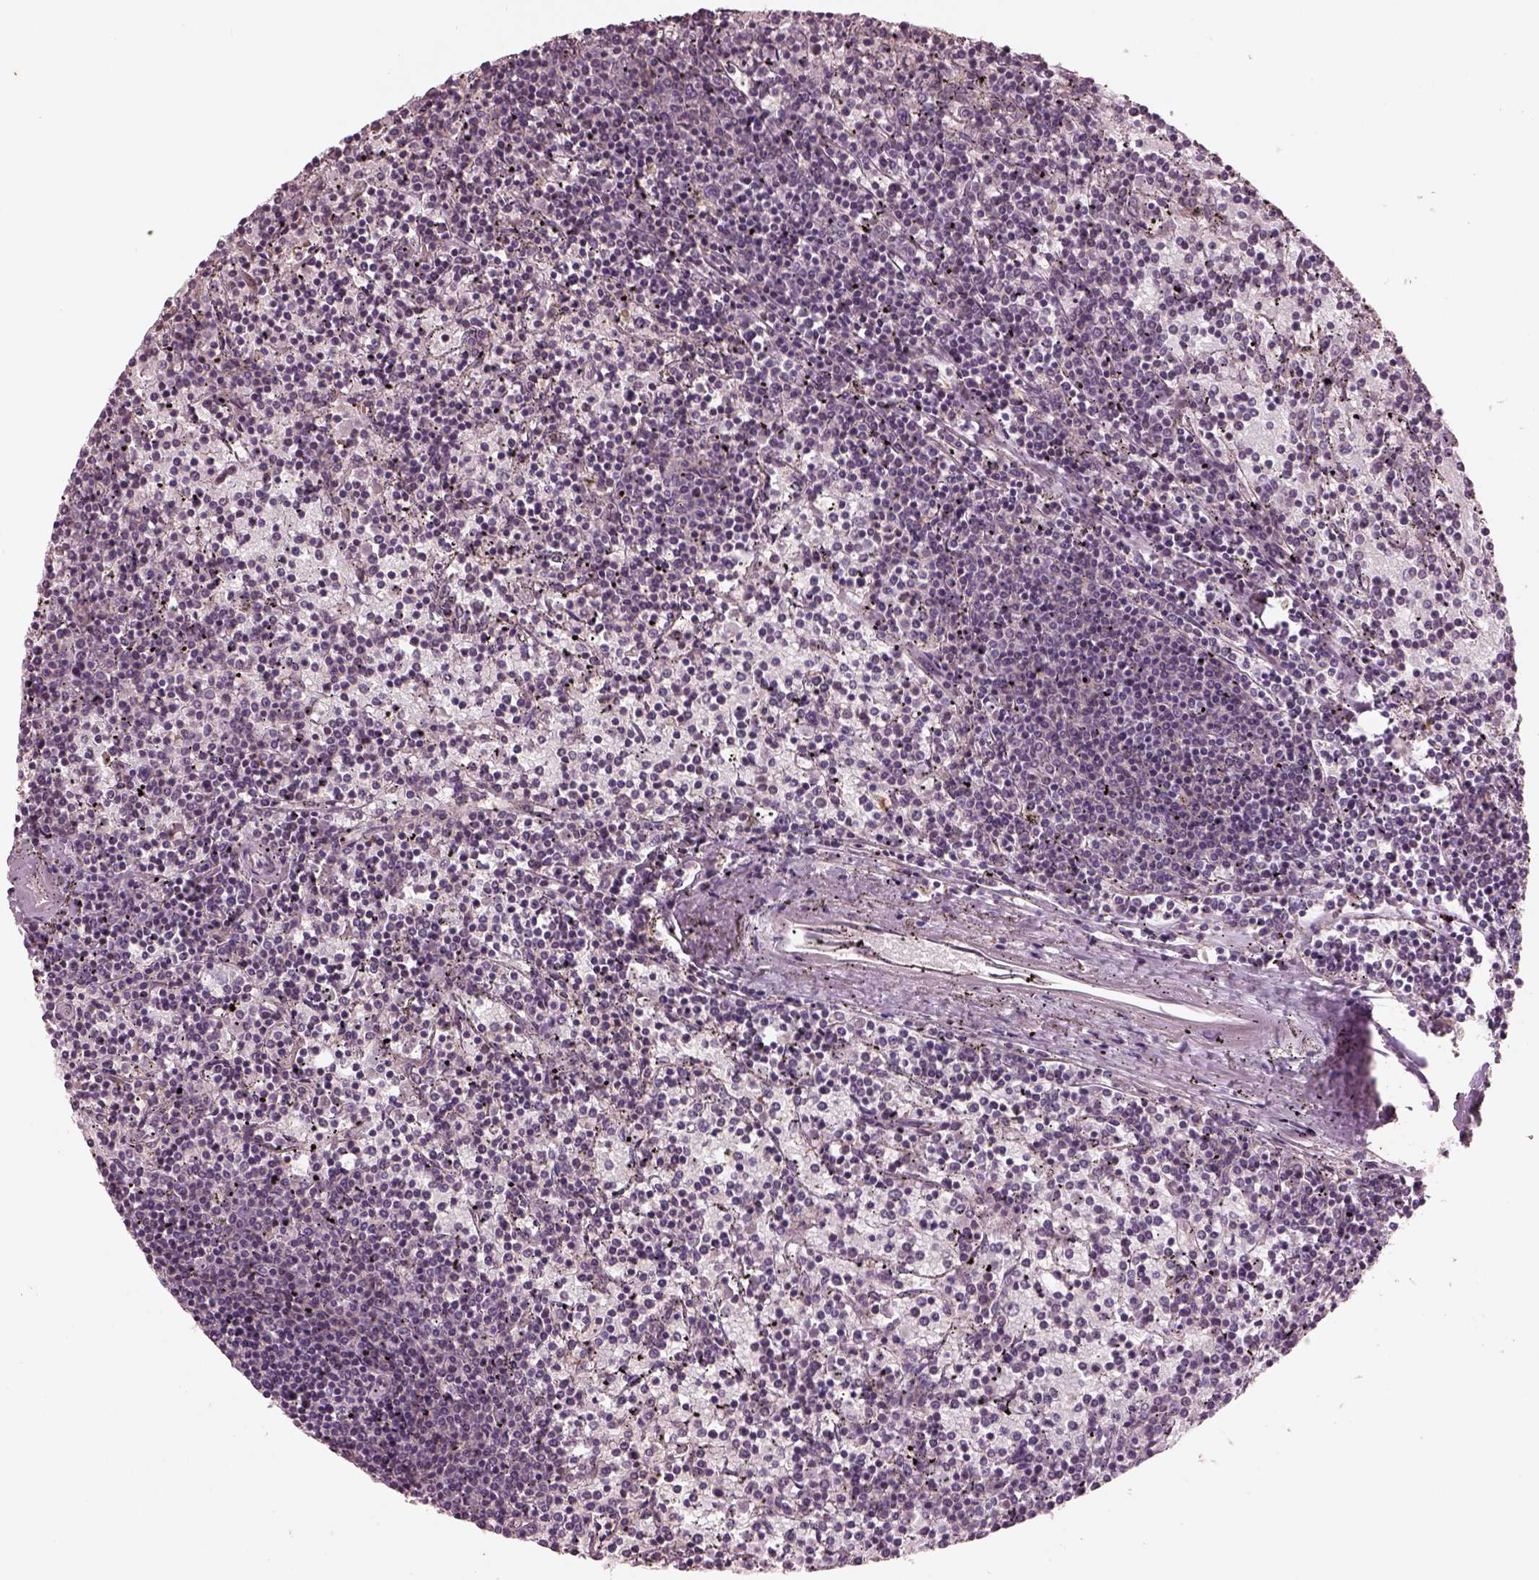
{"staining": {"intensity": "negative", "quantity": "none", "location": "none"}, "tissue": "lymphoma", "cell_type": "Tumor cells", "image_type": "cancer", "snomed": [{"axis": "morphology", "description": "Malignant lymphoma, non-Hodgkin's type, Low grade"}, {"axis": "topography", "description": "Spleen"}], "caption": "Immunohistochemical staining of human malignant lymphoma, non-Hodgkin's type (low-grade) exhibits no significant expression in tumor cells. (DAB (3,3'-diaminobenzidine) IHC, high magnification).", "gene": "PTX4", "patient": {"sex": "female", "age": 77}}